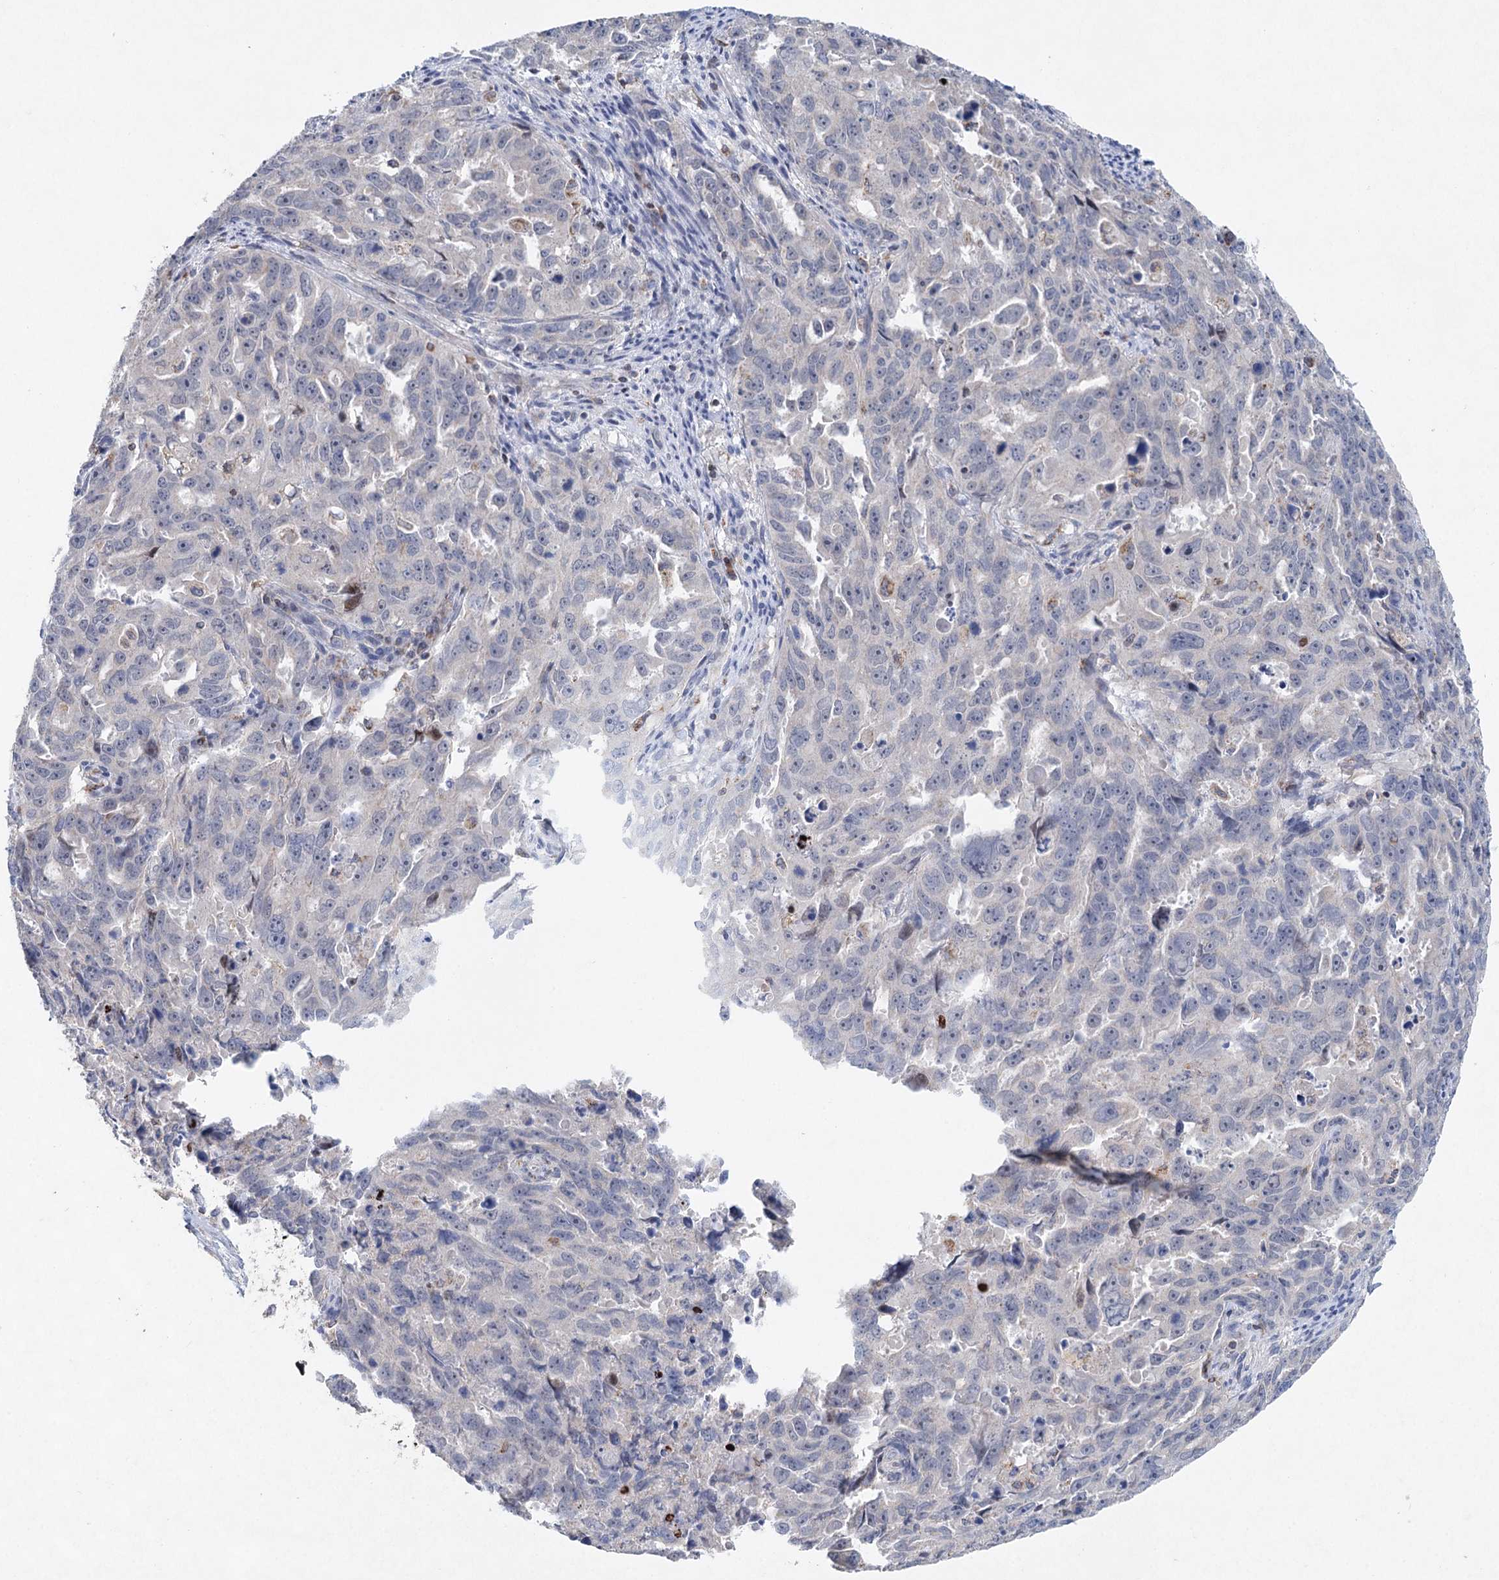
{"staining": {"intensity": "negative", "quantity": "none", "location": "none"}, "tissue": "endometrial cancer", "cell_type": "Tumor cells", "image_type": "cancer", "snomed": [{"axis": "morphology", "description": "Adenocarcinoma, NOS"}, {"axis": "topography", "description": "Endometrium"}], "caption": "Endometrial adenocarcinoma was stained to show a protein in brown. There is no significant staining in tumor cells.", "gene": "XPO6", "patient": {"sex": "female", "age": 65}}